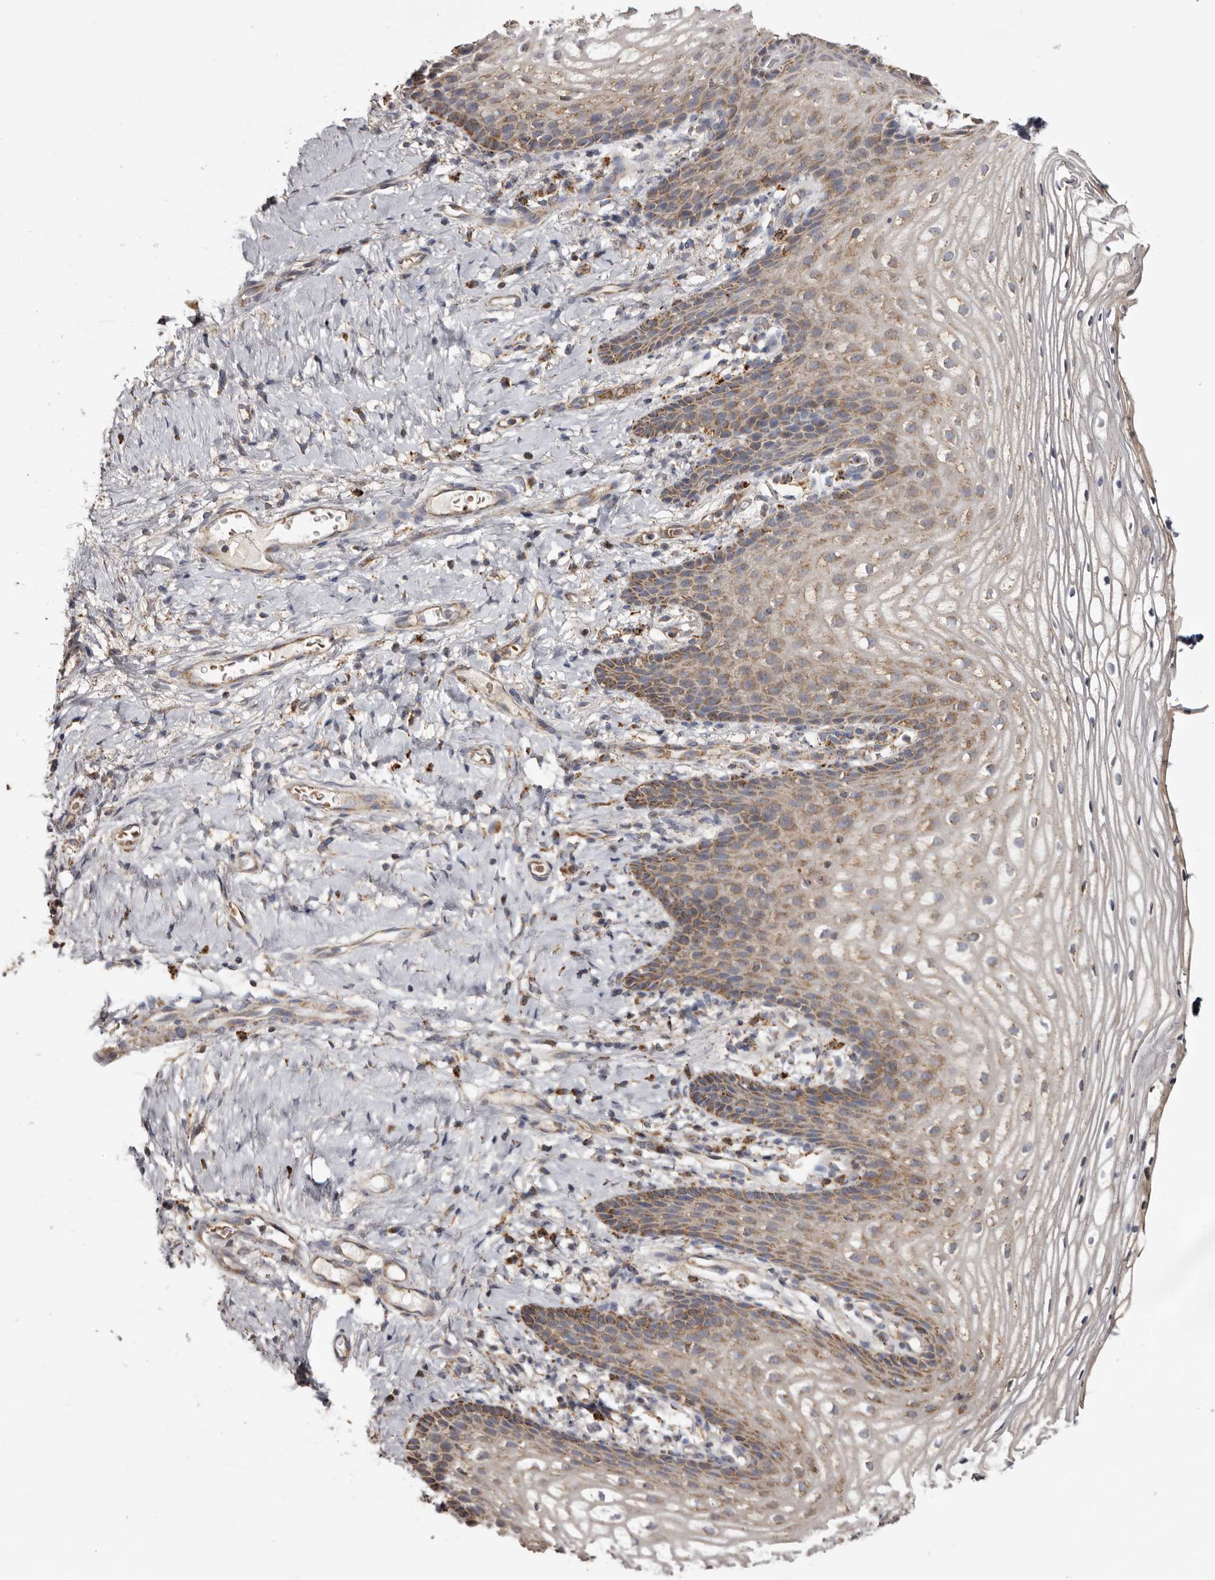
{"staining": {"intensity": "moderate", "quantity": "25%-75%", "location": "cytoplasmic/membranous"}, "tissue": "vagina", "cell_type": "Squamous epithelial cells", "image_type": "normal", "snomed": [{"axis": "morphology", "description": "Normal tissue, NOS"}, {"axis": "topography", "description": "Vagina"}], "caption": "Protein staining of unremarkable vagina exhibits moderate cytoplasmic/membranous staining in about 25%-75% of squamous epithelial cells. Nuclei are stained in blue.", "gene": "MECR", "patient": {"sex": "female", "age": 60}}